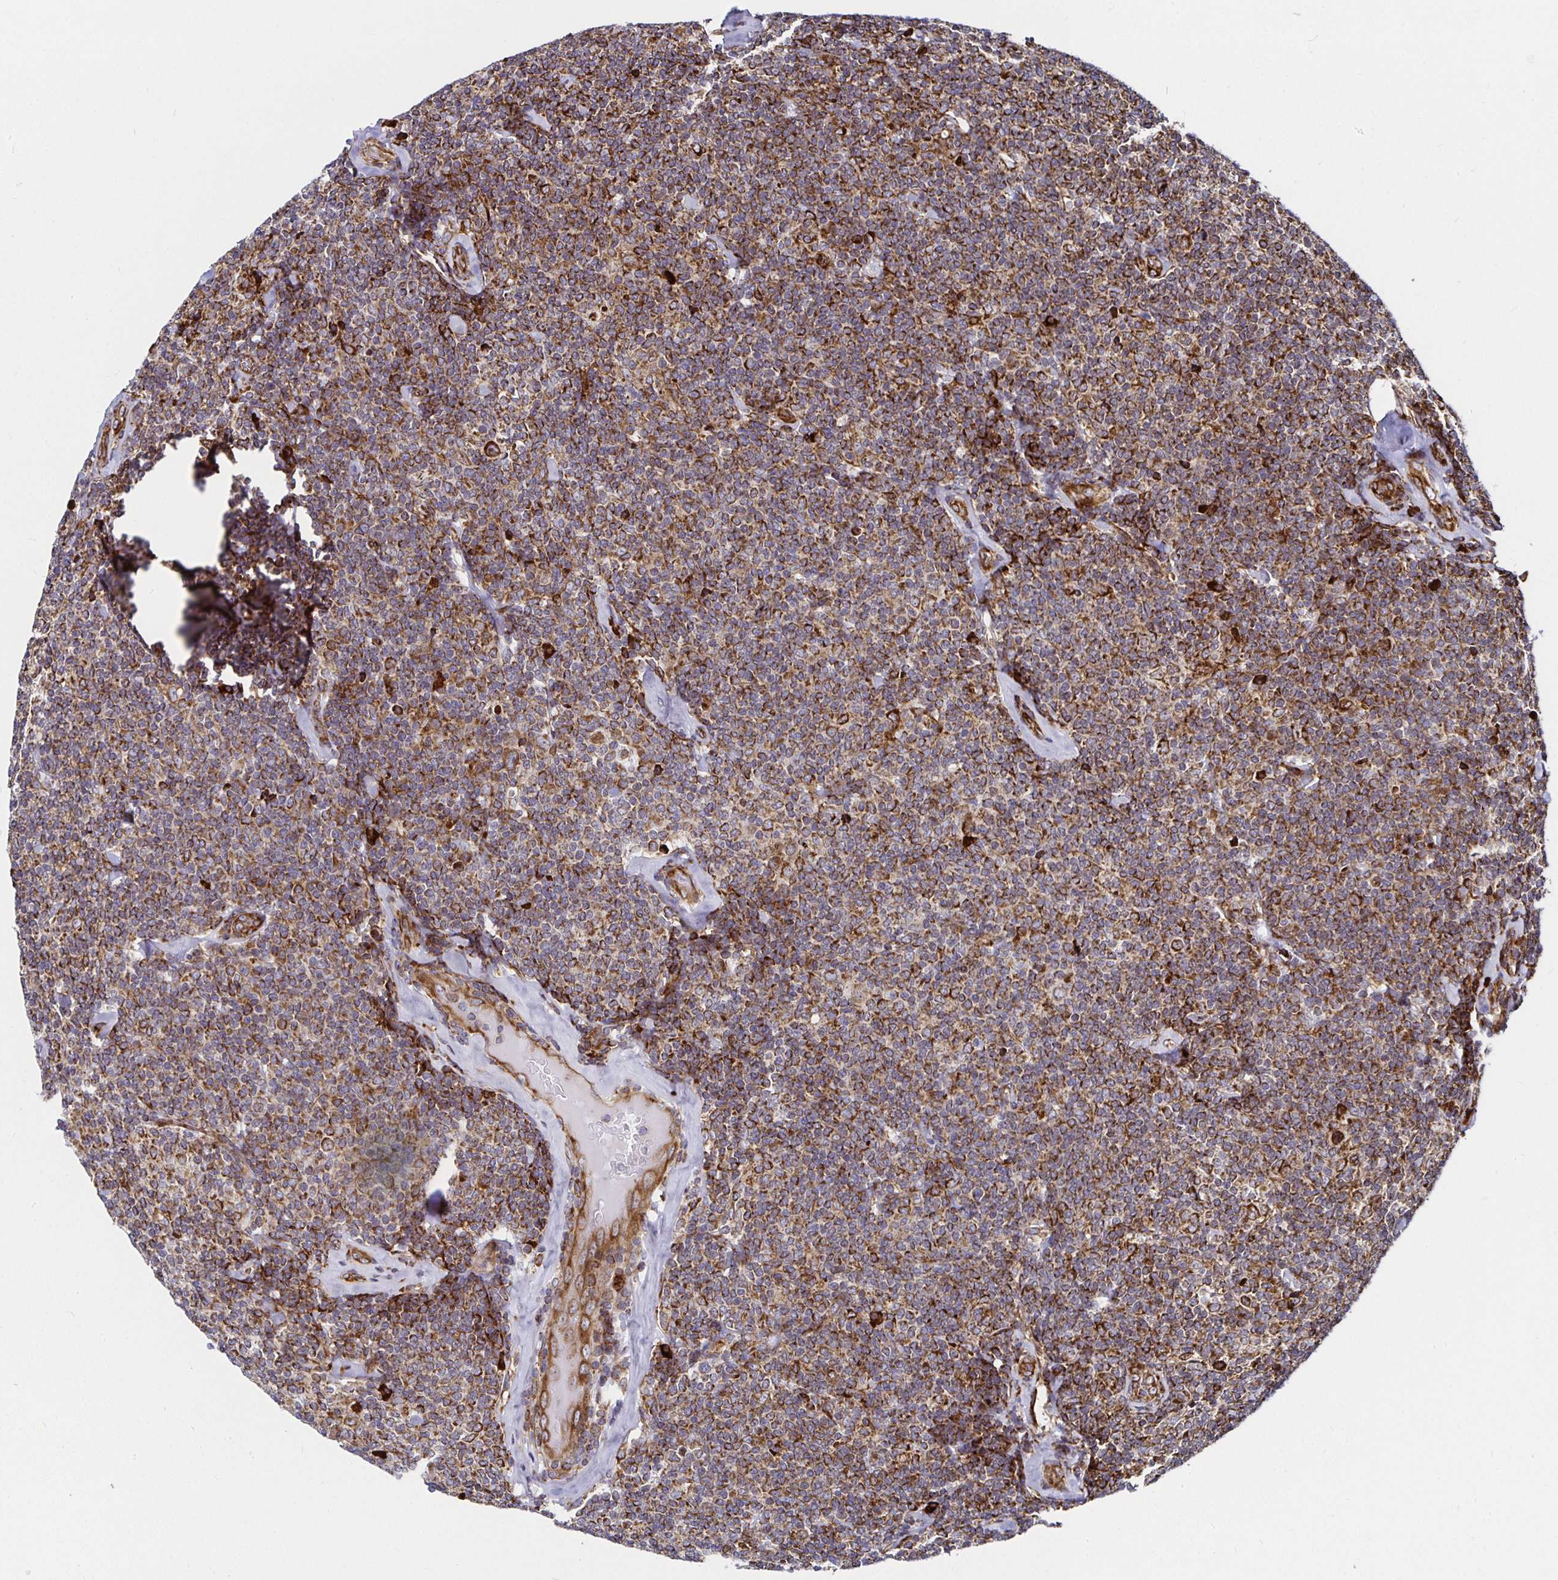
{"staining": {"intensity": "moderate", "quantity": ">75%", "location": "cytoplasmic/membranous"}, "tissue": "lymphoma", "cell_type": "Tumor cells", "image_type": "cancer", "snomed": [{"axis": "morphology", "description": "Malignant lymphoma, non-Hodgkin's type, Low grade"}, {"axis": "topography", "description": "Lymph node"}], "caption": "Malignant lymphoma, non-Hodgkin's type (low-grade) stained with immunohistochemistry (IHC) shows moderate cytoplasmic/membranous staining in about >75% of tumor cells. The protein is stained brown, and the nuclei are stained in blue (DAB IHC with brightfield microscopy, high magnification).", "gene": "SMYD3", "patient": {"sex": "female", "age": 56}}